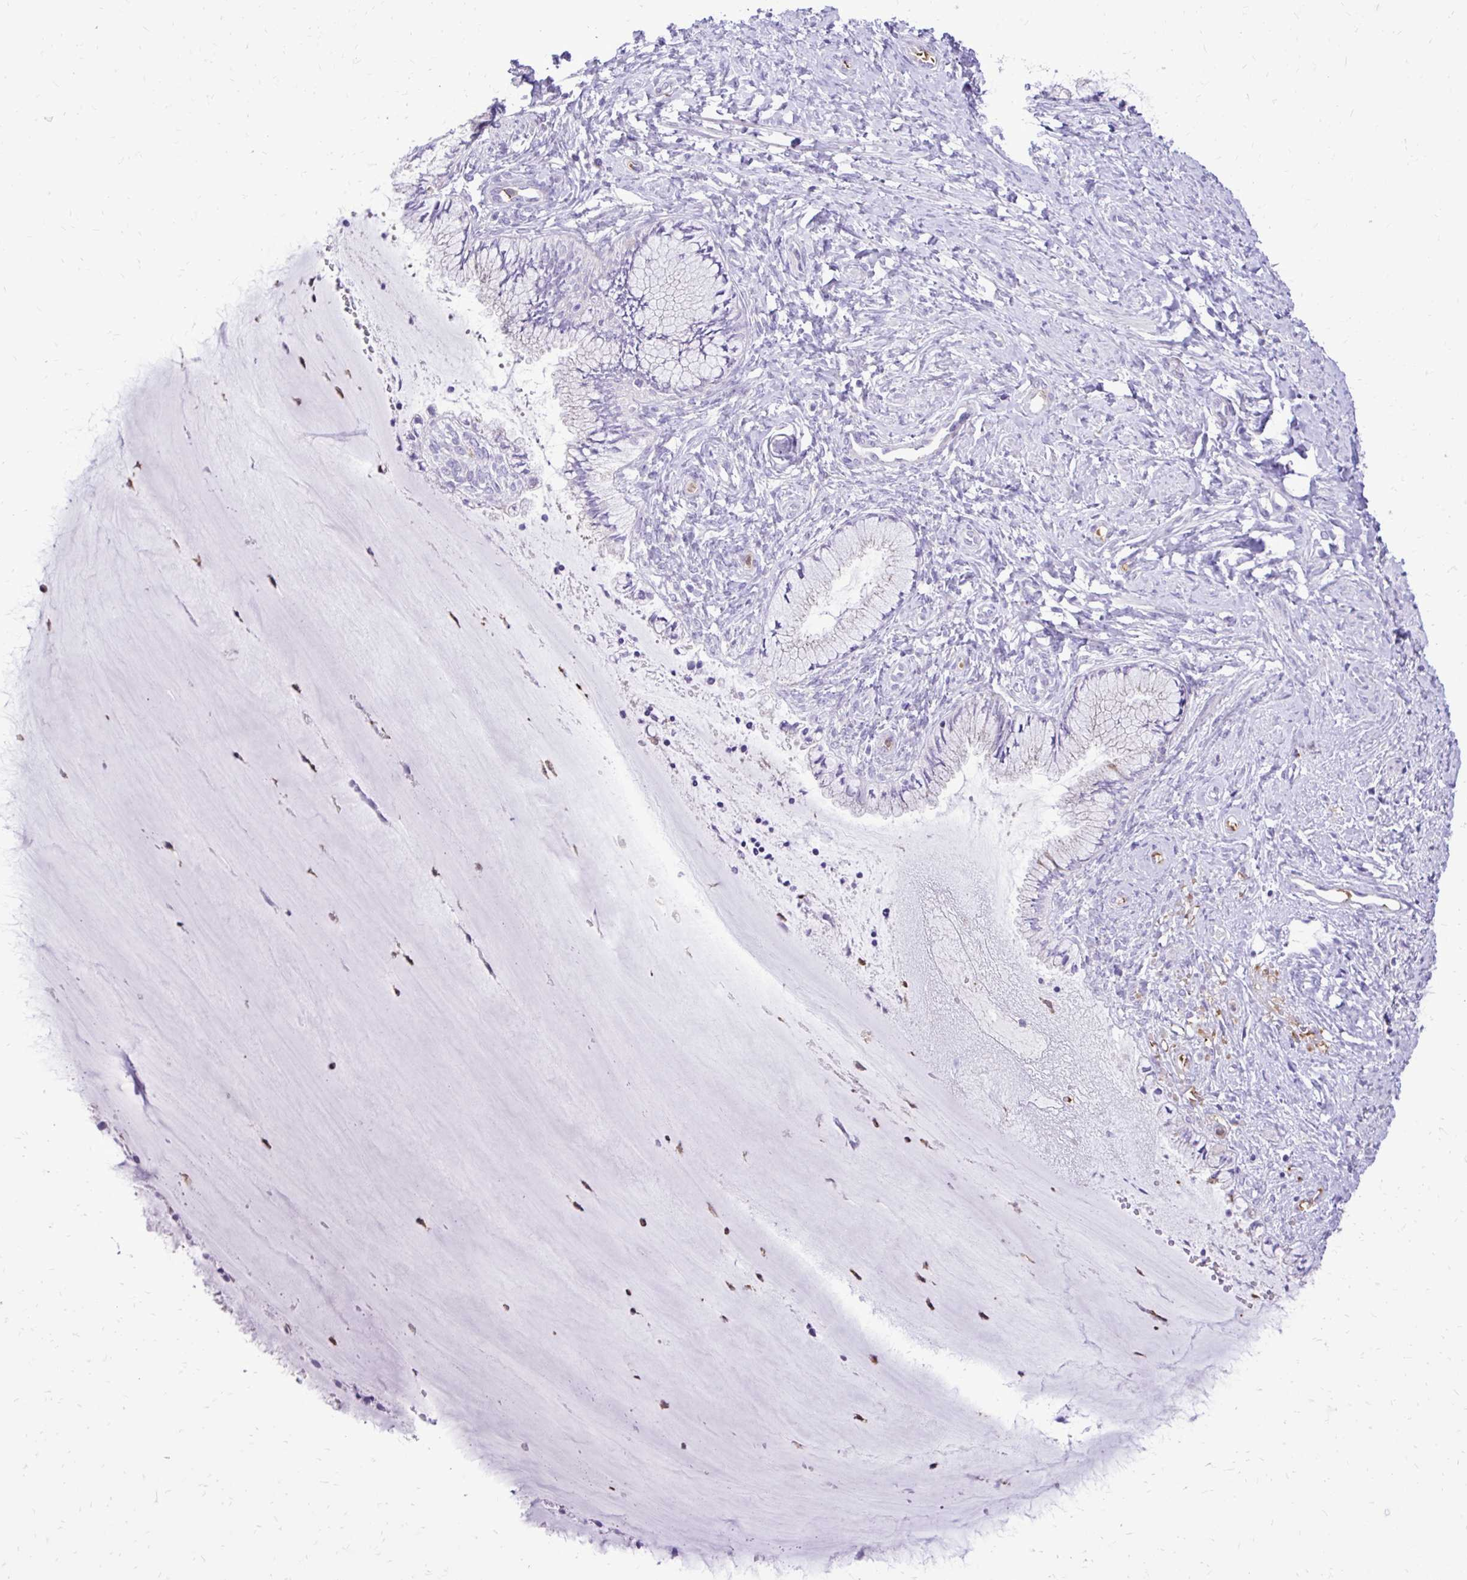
{"staining": {"intensity": "negative", "quantity": "none", "location": "none"}, "tissue": "cervix", "cell_type": "Glandular cells", "image_type": "normal", "snomed": [{"axis": "morphology", "description": "Normal tissue, NOS"}, {"axis": "topography", "description": "Cervix"}], "caption": "The micrograph reveals no staining of glandular cells in benign cervix. (DAB (3,3'-diaminobenzidine) immunohistochemistry with hematoxylin counter stain).", "gene": "CAT", "patient": {"sex": "female", "age": 37}}